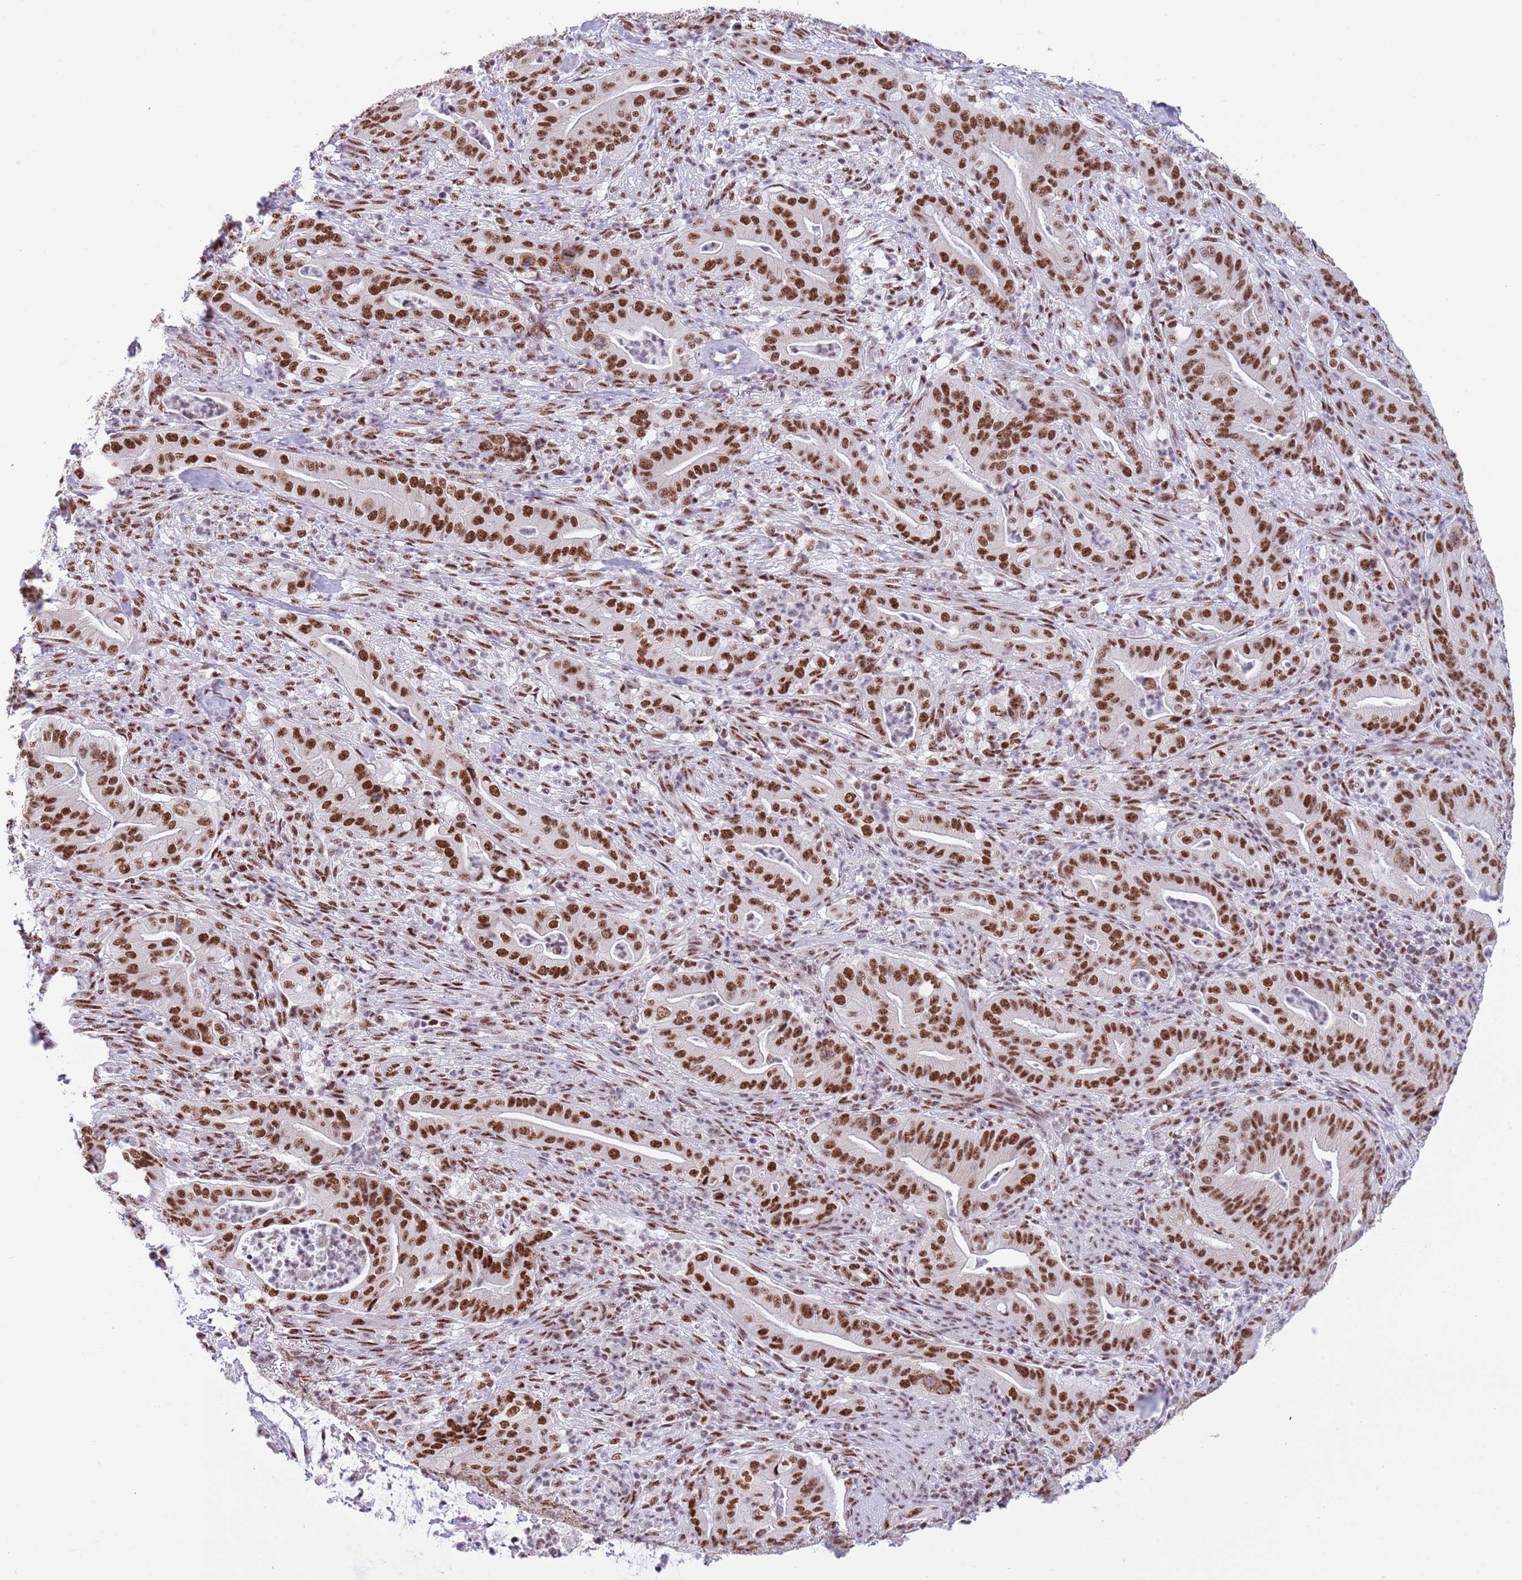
{"staining": {"intensity": "strong", "quantity": ">75%", "location": "nuclear"}, "tissue": "pancreatic cancer", "cell_type": "Tumor cells", "image_type": "cancer", "snomed": [{"axis": "morphology", "description": "Adenocarcinoma, NOS"}, {"axis": "topography", "description": "Pancreas"}], "caption": "About >75% of tumor cells in human pancreatic cancer show strong nuclear protein staining as visualized by brown immunohistochemical staining.", "gene": "SF3A2", "patient": {"sex": "male", "age": 71}}